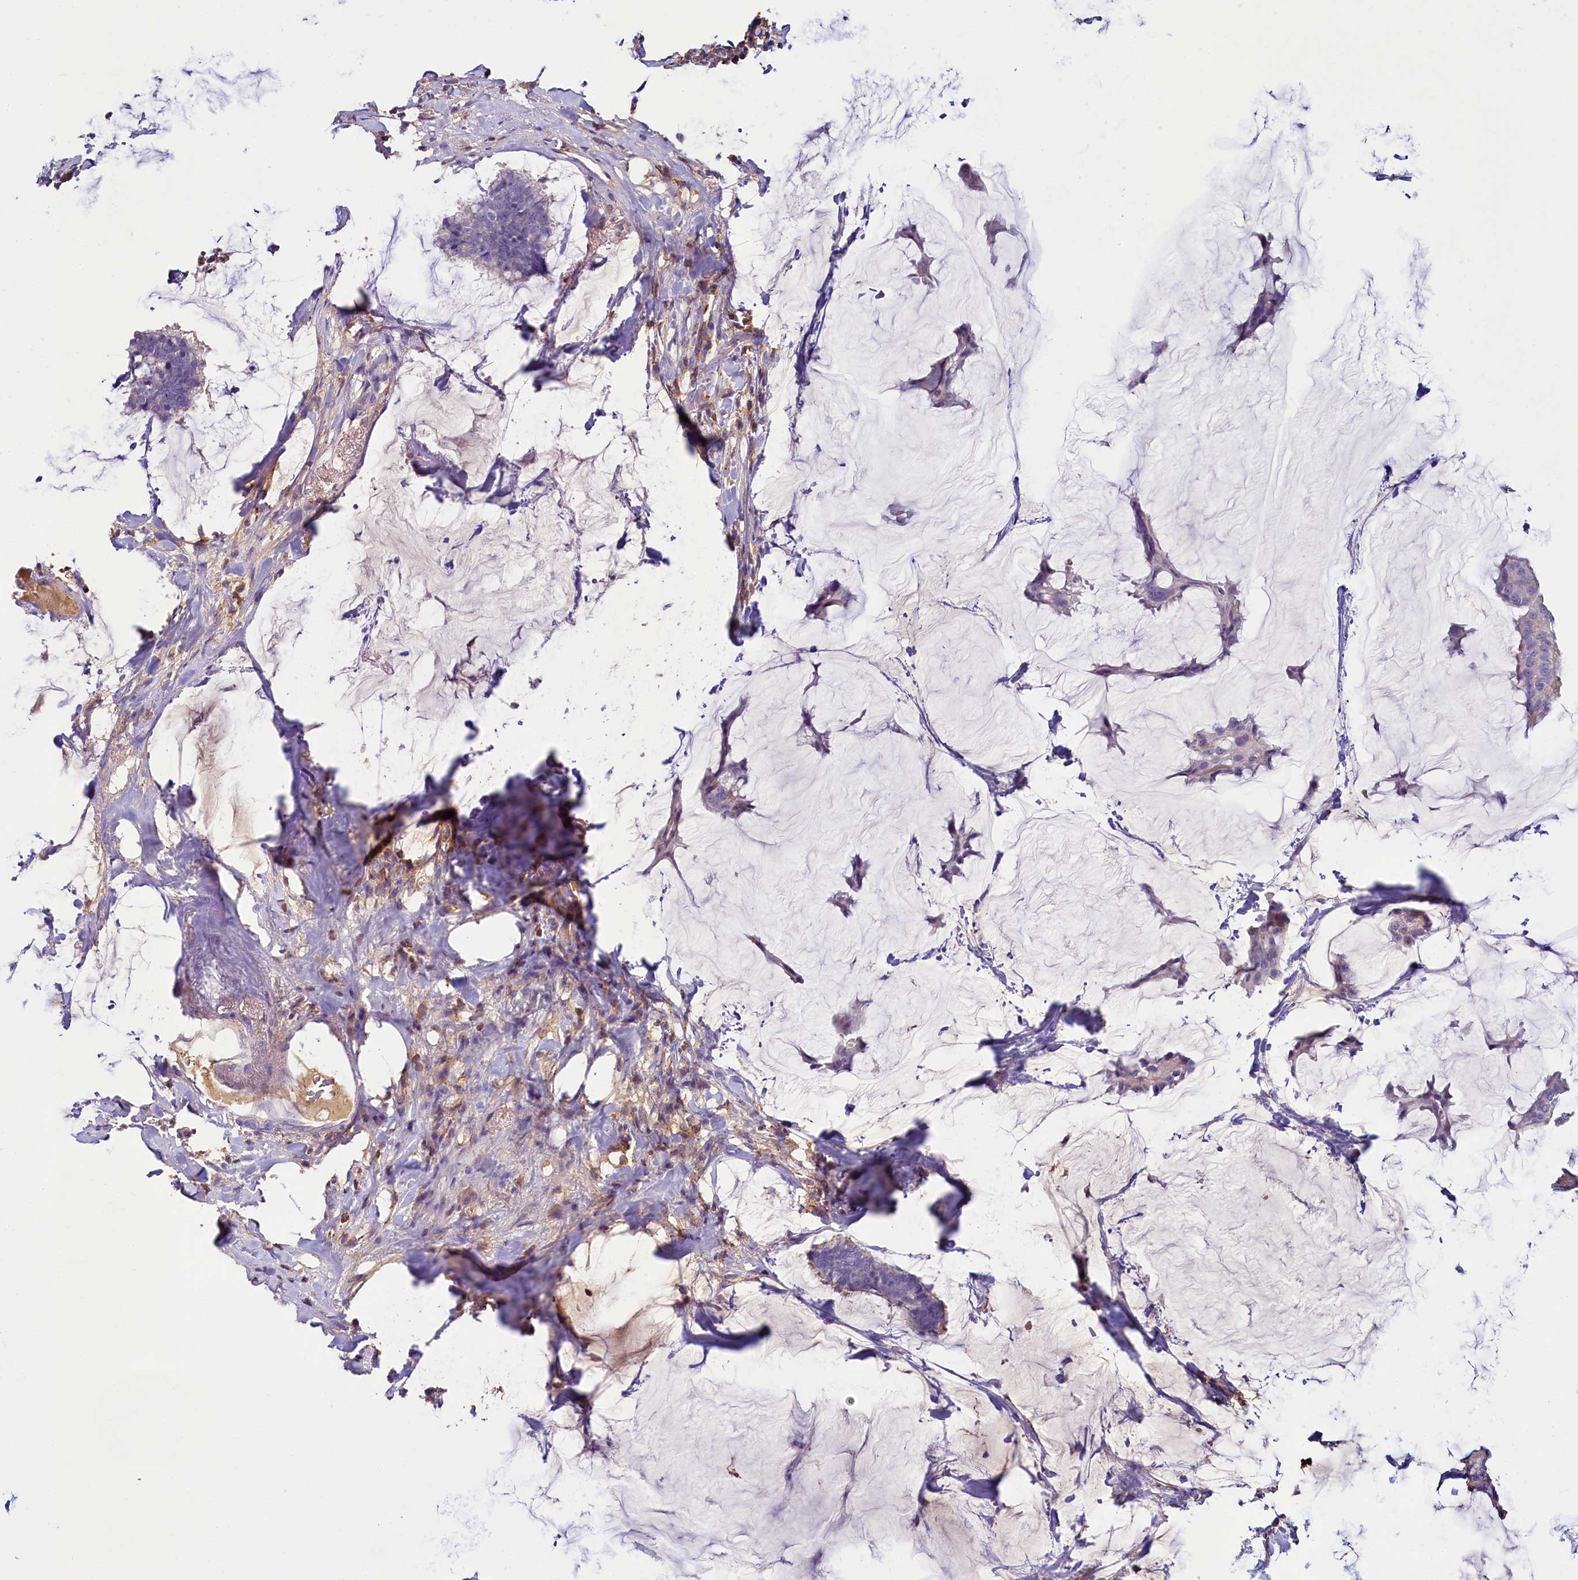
{"staining": {"intensity": "negative", "quantity": "none", "location": "none"}, "tissue": "breast cancer", "cell_type": "Tumor cells", "image_type": "cancer", "snomed": [{"axis": "morphology", "description": "Duct carcinoma"}, {"axis": "topography", "description": "Breast"}], "caption": "Immunohistochemistry (IHC) of human intraductal carcinoma (breast) reveals no expression in tumor cells.", "gene": "FGFR2", "patient": {"sex": "female", "age": 93}}